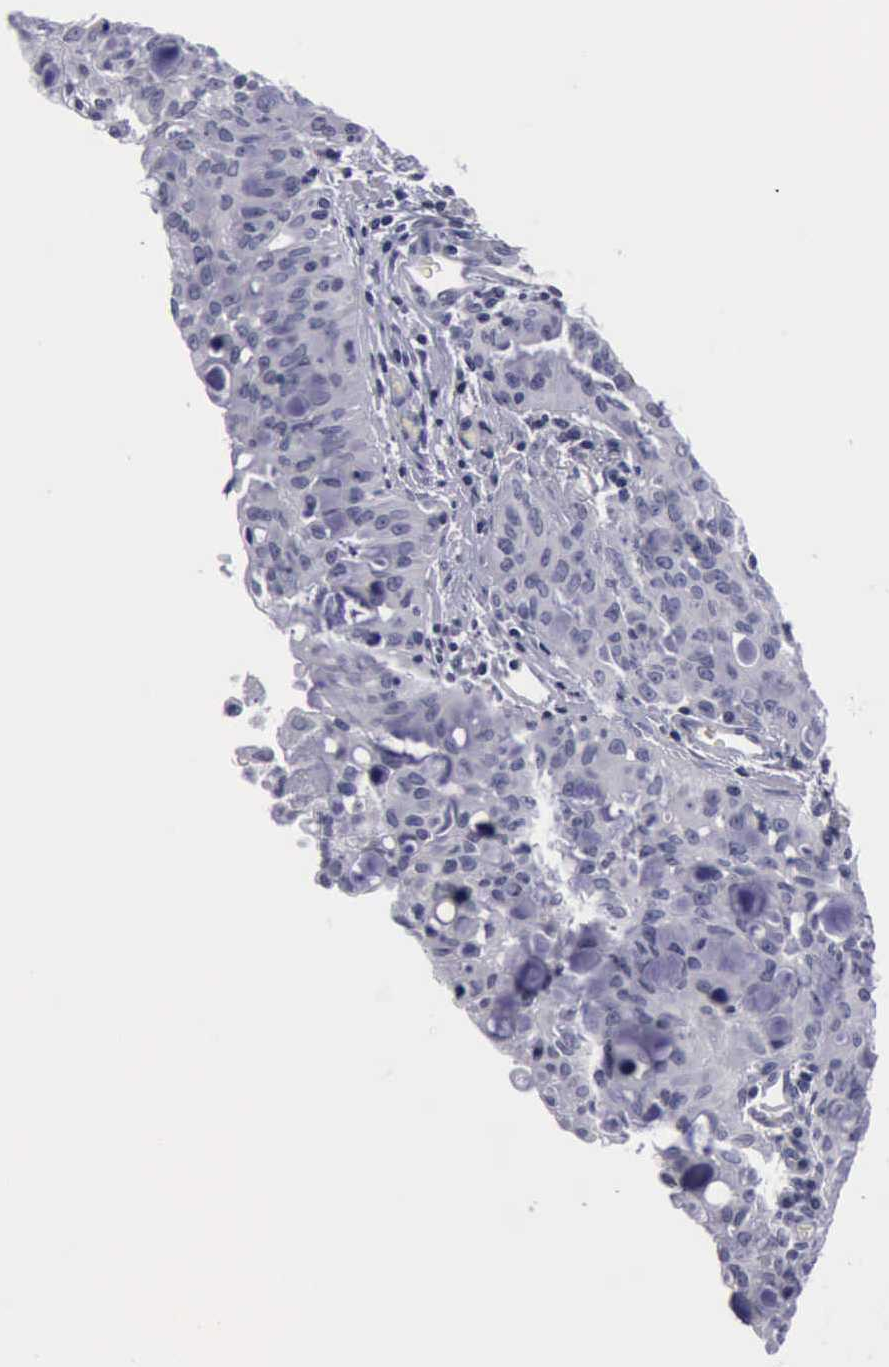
{"staining": {"intensity": "negative", "quantity": "none", "location": "none"}, "tissue": "lung cancer", "cell_type": "Tumor cells", "image_type": "cancer", "snomed": [{"axis": "morphology", "description": "Adenocarcinoma, NOS"}, {"axis": "topography", "description": "Lung"}], "caption": "Immunohistochemistry (IHC) histopathology image of neoplastic tissue: human lung cancer stained with DAB displays no significant protein positivity in tumor cells. (Stains: DAB (3,3'-diaminobenzidine) immunohistochemistry with hematoxylin counter stain, Microscopy: brightfield microscopy at high magnification).", "gene": "CDH2", "patient": {"sex": "female", "age": 44}}